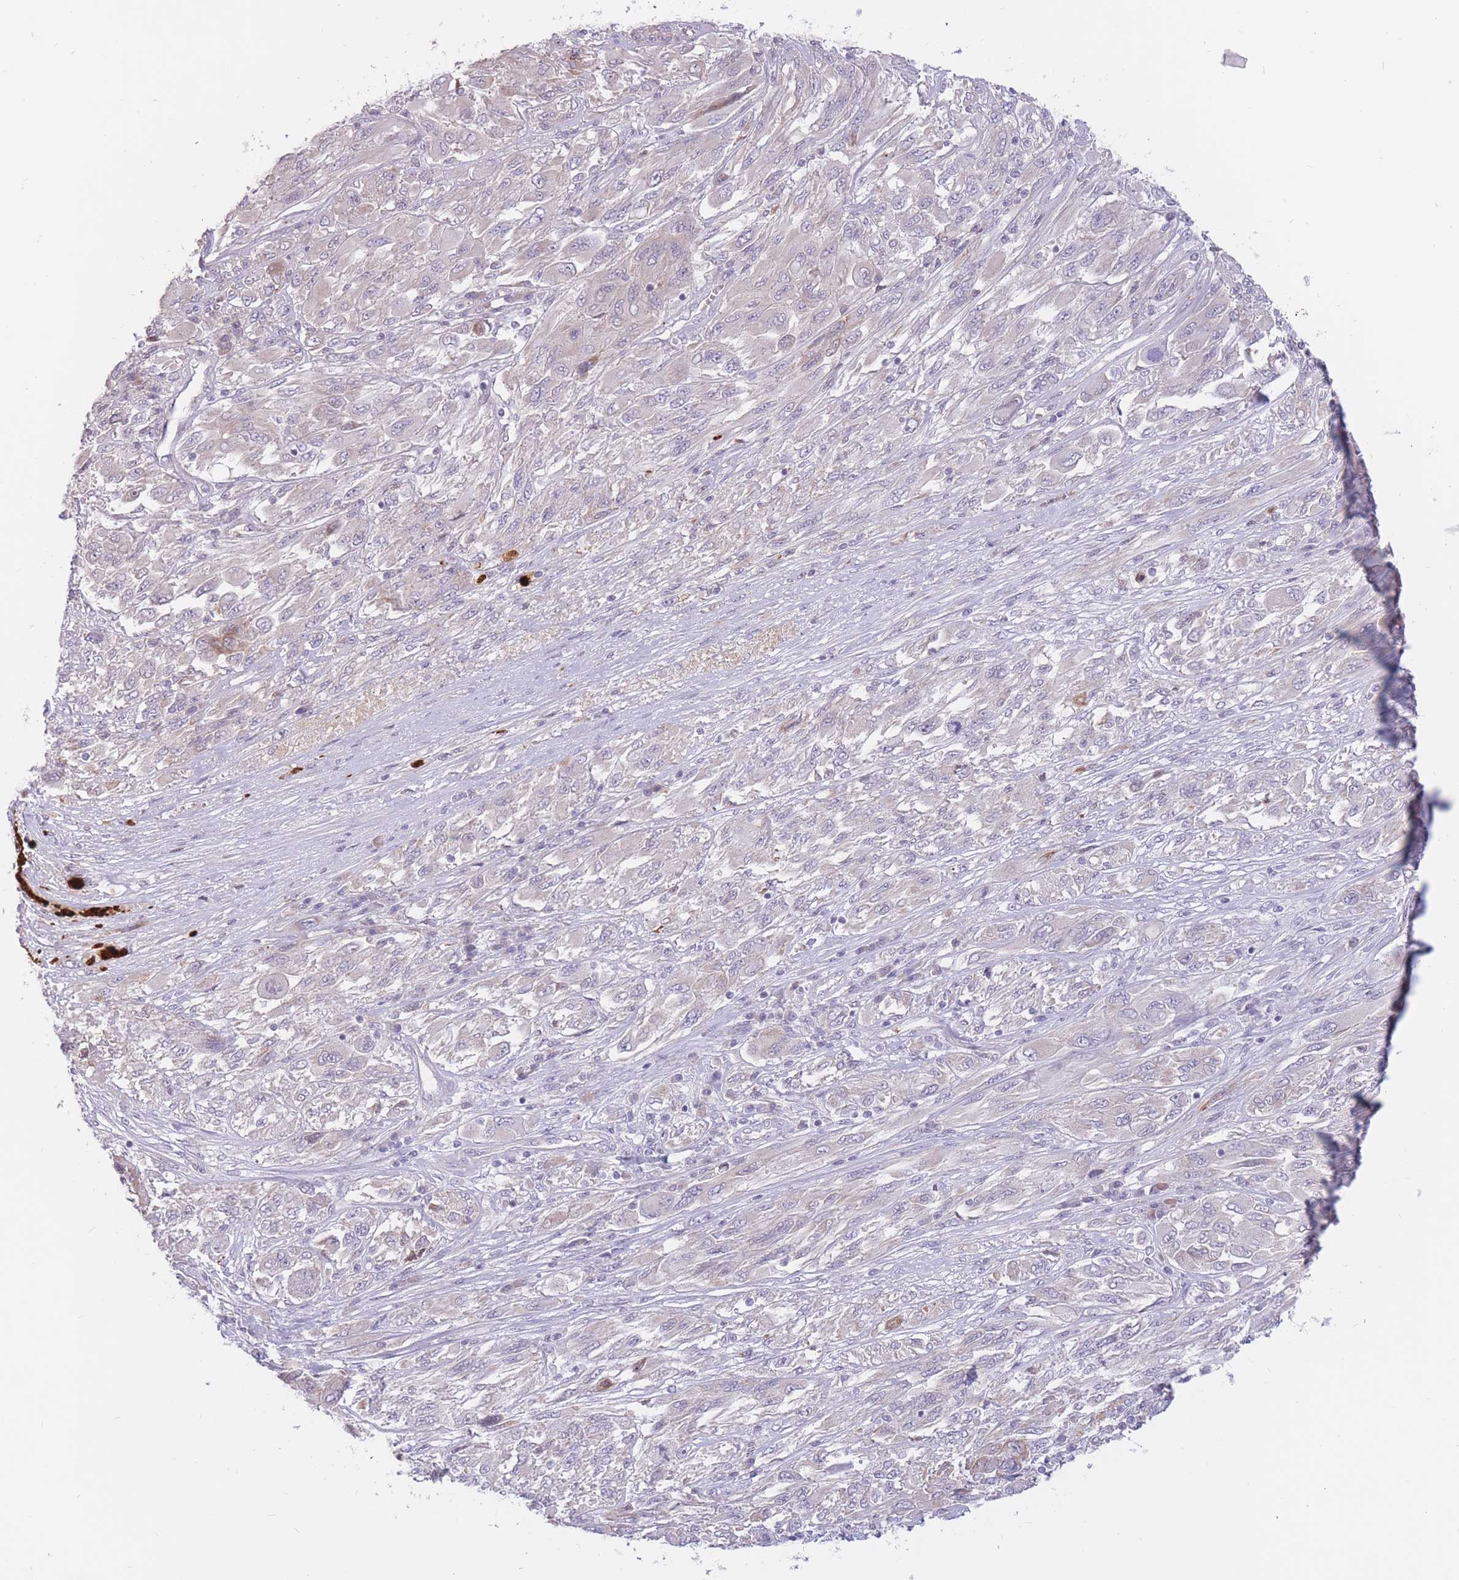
{"staining": {"intensity": "negative", "quantity": "none", "location": "none"}, "tissue": "melanoma", "cell_type": "Tumor cells", "image_type": "cancer", "snomed": [{"axis": "morphology", "description": "Malignant melanoma, NOS"}, {"axis": "topography", "description": "Skin"}], "caption": "Tumor cells are negative for protein expression in human melanoma.", "gene": "PTGDR", "patient": {"sex": "female", "age": 91}}